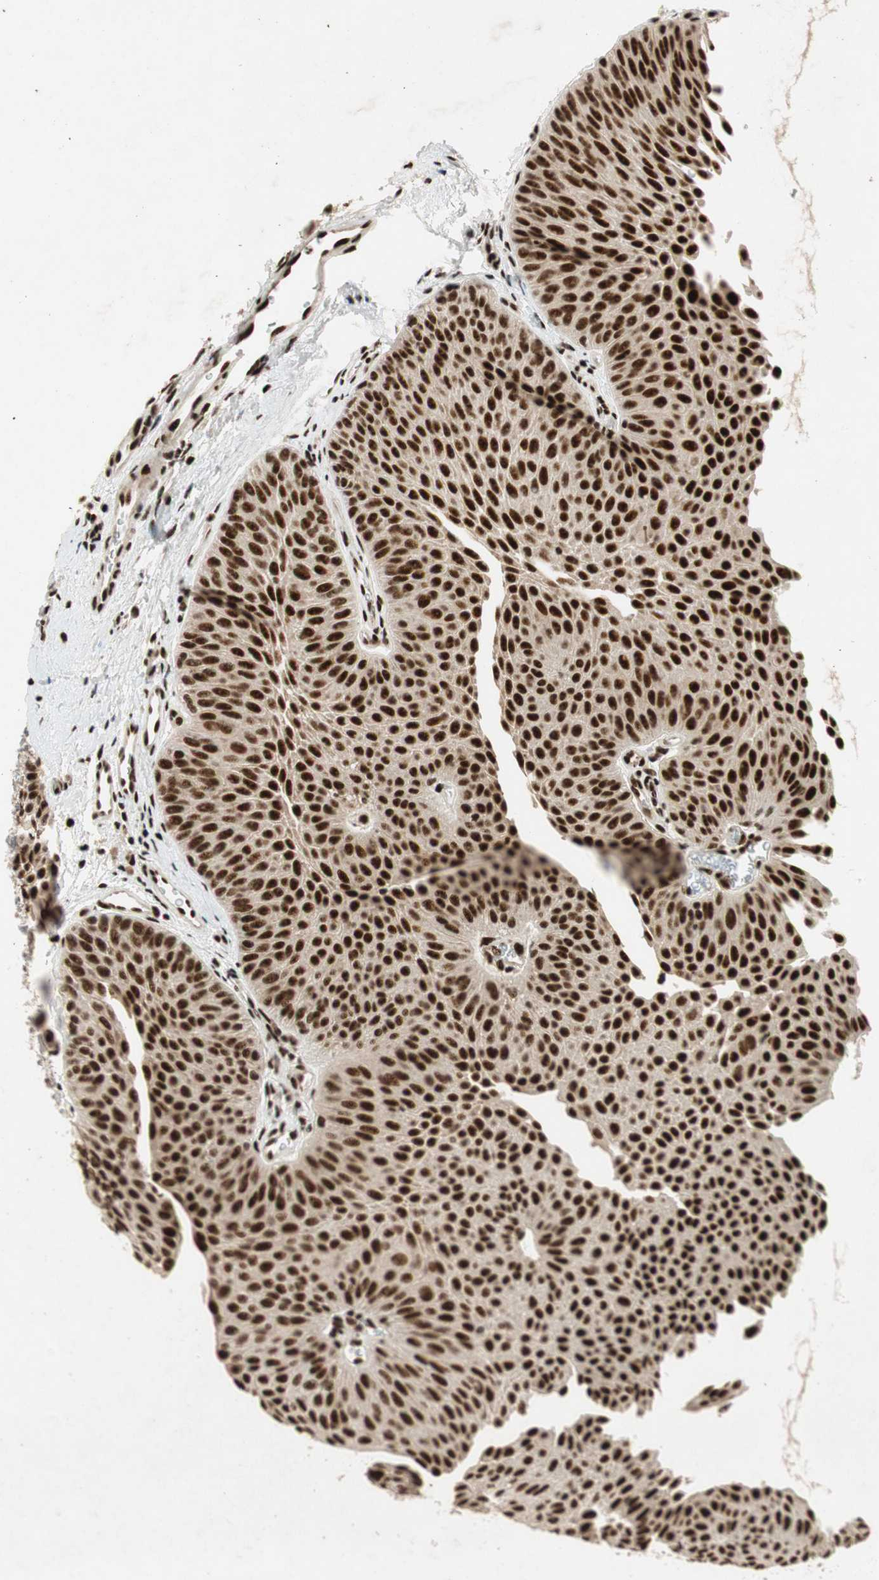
{"staining": {"intensity": "strong", "quantity": ">75%", "location": "nuclear"}, "tissue": "urothelial cancer", "cell_type": "Tumor cells", "image_type": "cancer", "snomed": [{"axis": "morphology", "description": "Urothelial carcinoma, Low grade"}, {"axis": "topography", "description": "Urinary bladder"}], "caption": "Low-grade urothelial carcinoma stained for a protein (brown) exhibits strong nuclear positive expression in about >75% of tumor cells.", "gene": "NCBP3", "patient": {"sex": "female", "age": 60}}